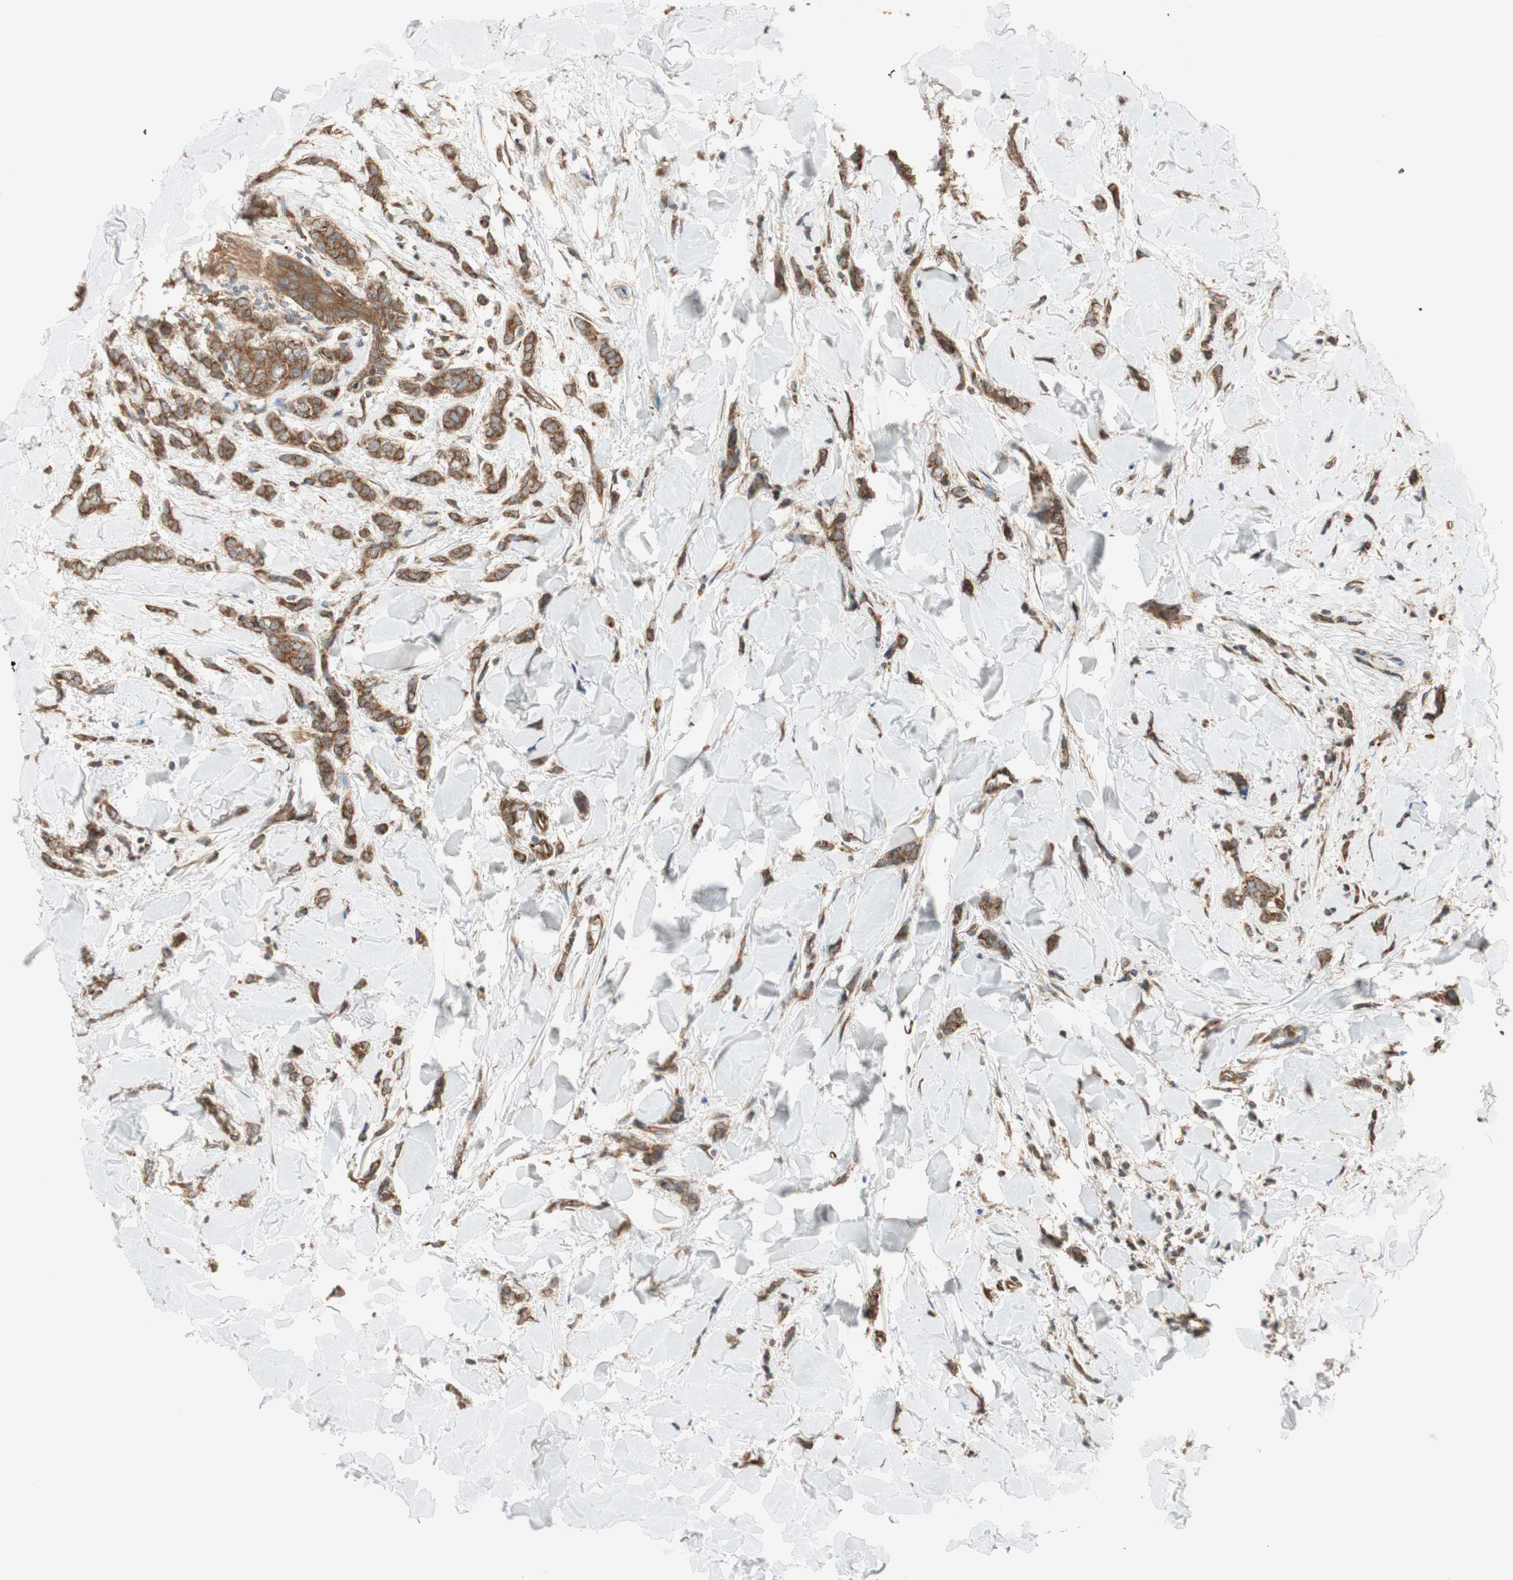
{"staining": {"intensity": "strong", "quantity": ">75%", "location": "cytoplasmic/membranous"}, "tissue": "breast cancer", "cell_type": "Tumor cells", "image_type": "cancer", "snomed": [{"axis": "morphology", "description": "Lobular carcinoma"}, {"axis": "topography", "description": "Skin"}, {"axis": "topography", "description": "Breast"}], "caption": "Breast cancer (lobular carcinoma) stained with DAB (3,3'-diaminobenzidine) immunohistochemistry (IHC) demonstrates high levels of strong cytoplasmic/membranous positivity in approximately >75% of tumor cells.", "gene": "CTTNBP2NL", "patient": {"sex": "female", "age": 46}}